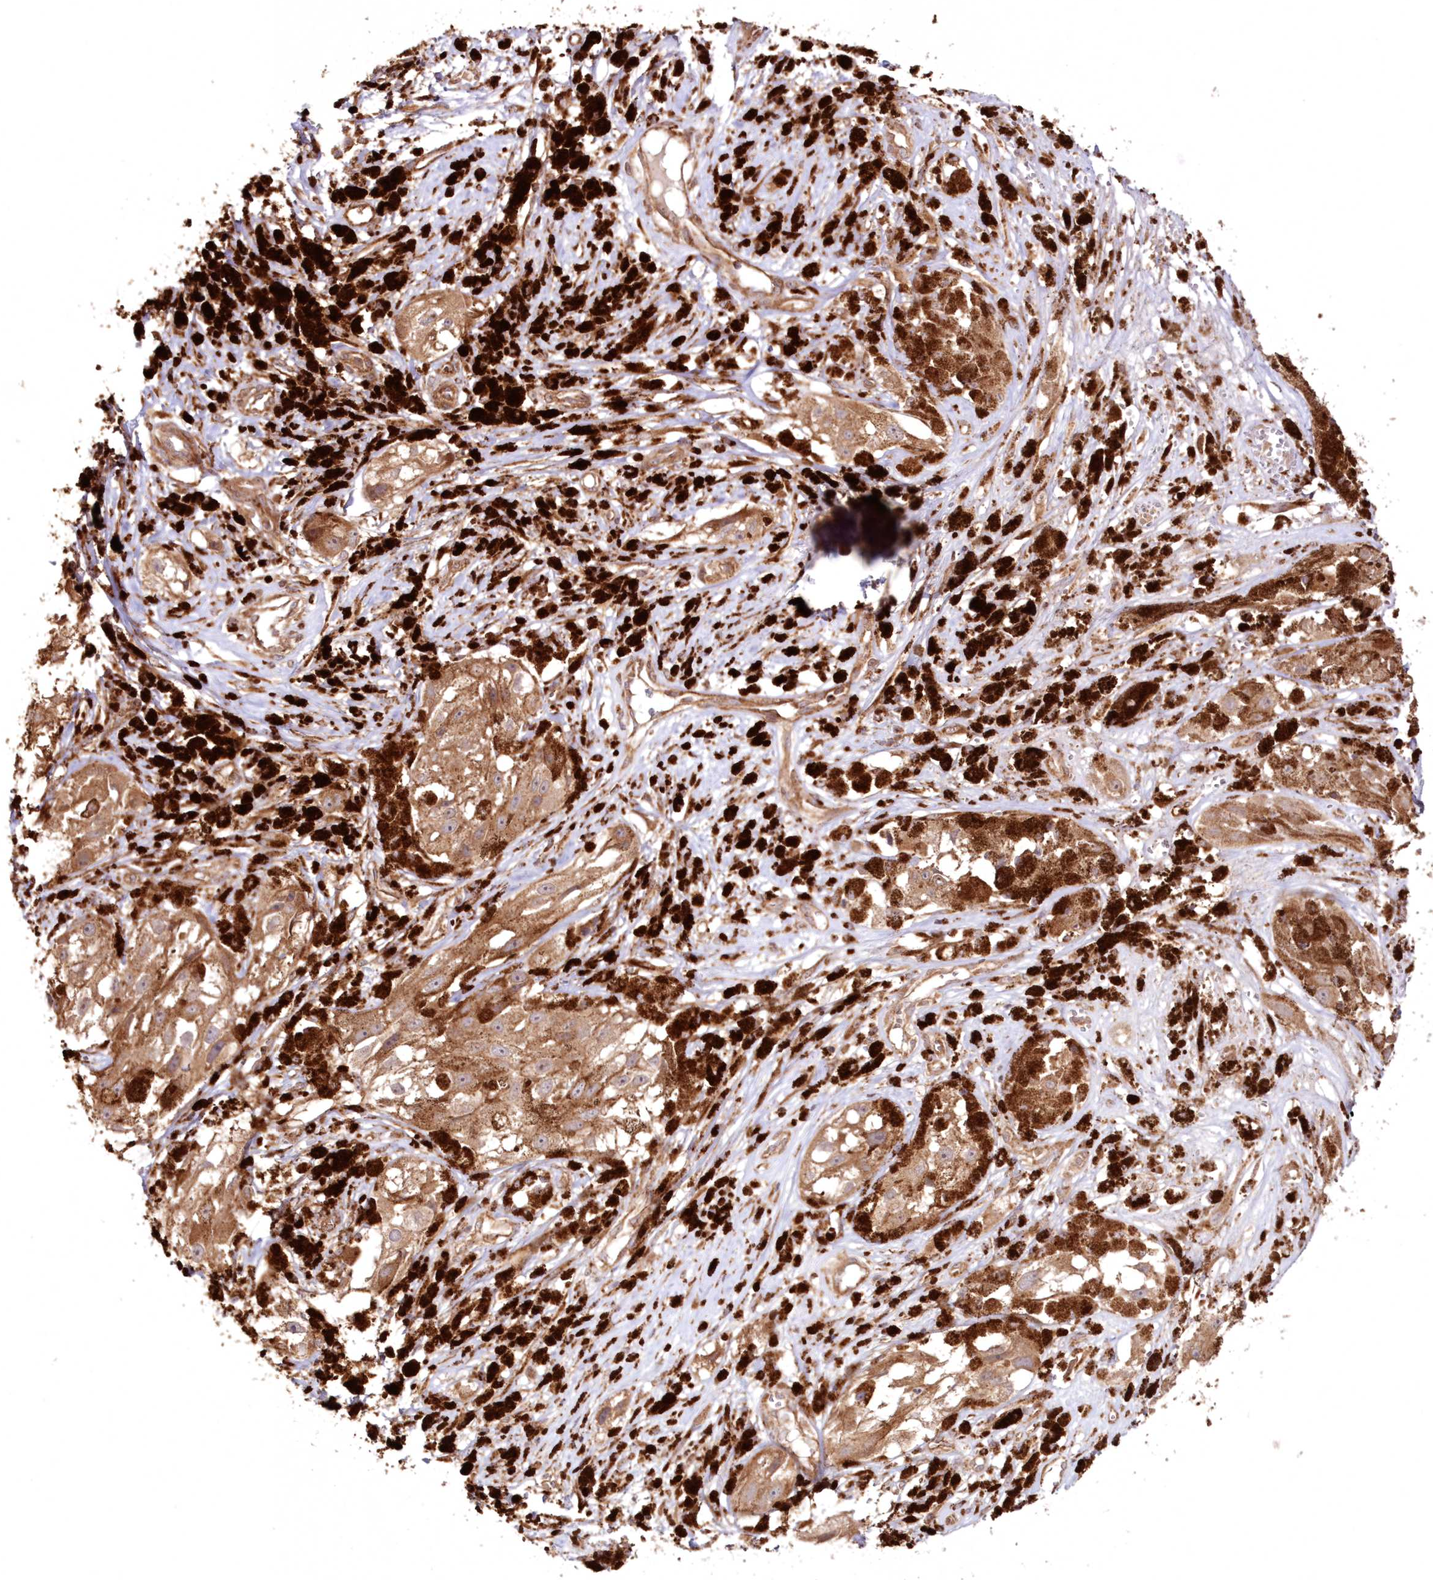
{"staining": {"intensity": "moderate", "quantity": ">75%", "location": "cytoplasmic/membranous"}, "tissue": "melanoma", "cell_type": "Tumor cells", "image_type": "cancer", "snomed": [{"axis": "morphology", "description": "Malignant melanoma, NOS"}, {"axis": "topography", "description": "Skin"}], "caption": "Malignant melanoma stained with immunohistochemistry exhibits moderate cytoplasmic/membranous positivity in about >75% of tumor cells. (Stains: DAB (3,3'-diaminobenzidine) in brown, nuclei in blue, Microscopy: brightfield microscopy at high magnification).", "gene": "DDO", "patient": {"sex": "male", "age": 88}}